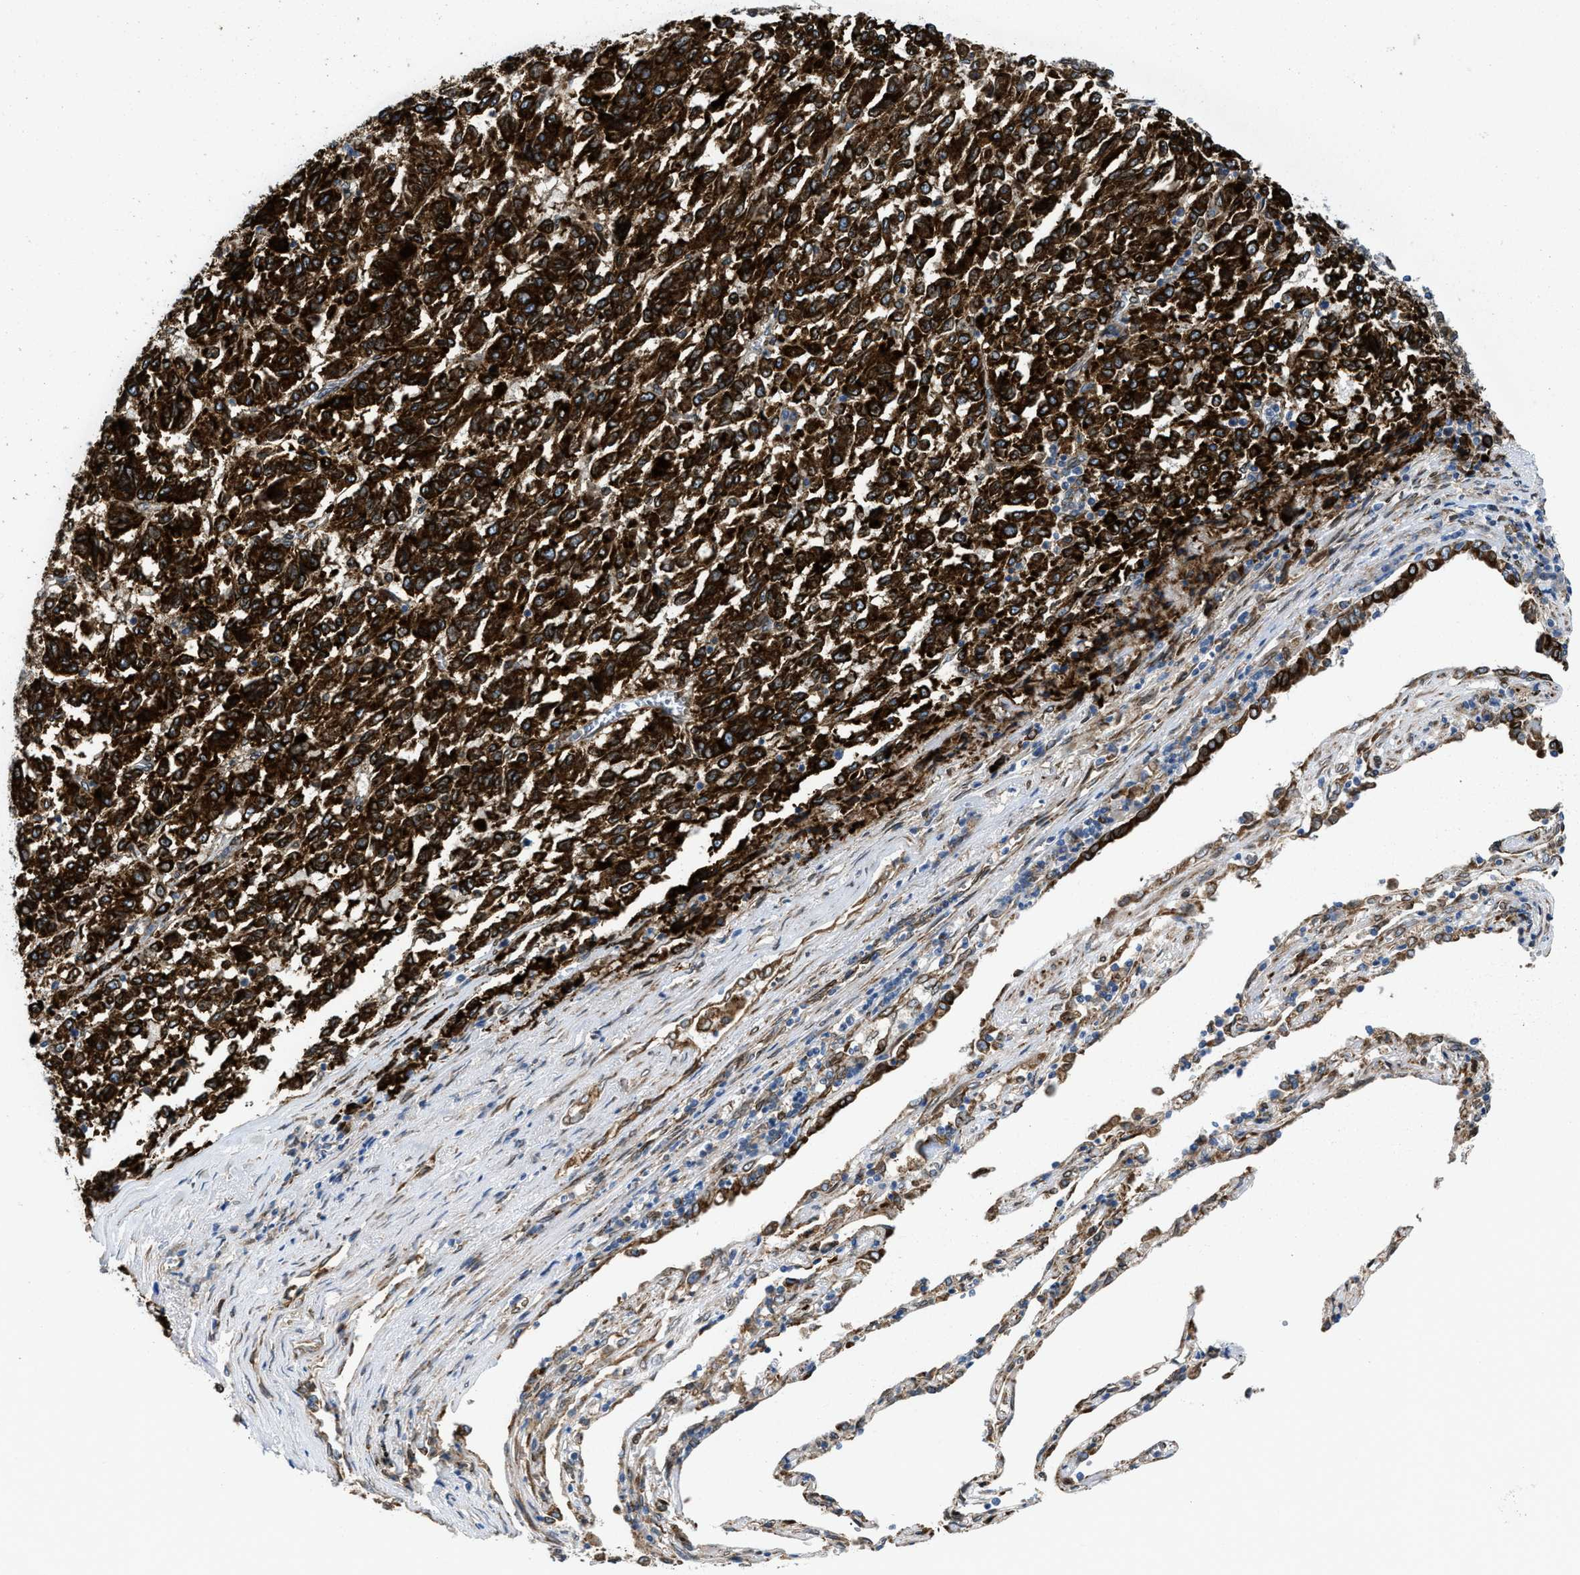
{"staining": {"intensity": "strong", "quantity": ">75%", "location": "cytoplasmic/membranous"}, "tissue": "melanoma", "cell_type": "Tumor cells", "image_type": "cancer", "snomed": [{"axis": "morphology", "description": "Malignant melanoma, Metastatic site"}, {"axis": "topography", "description": "Lung"}], "caption": "Immunohistochemical staining of malignant melanoma (metastatic site) reveals high levels of strong cytoplasmic/membranous staining in approximately >75% of tumor cells.", "gene": "ERLIN2", "patient": {"sex": "male", "age": 64}}